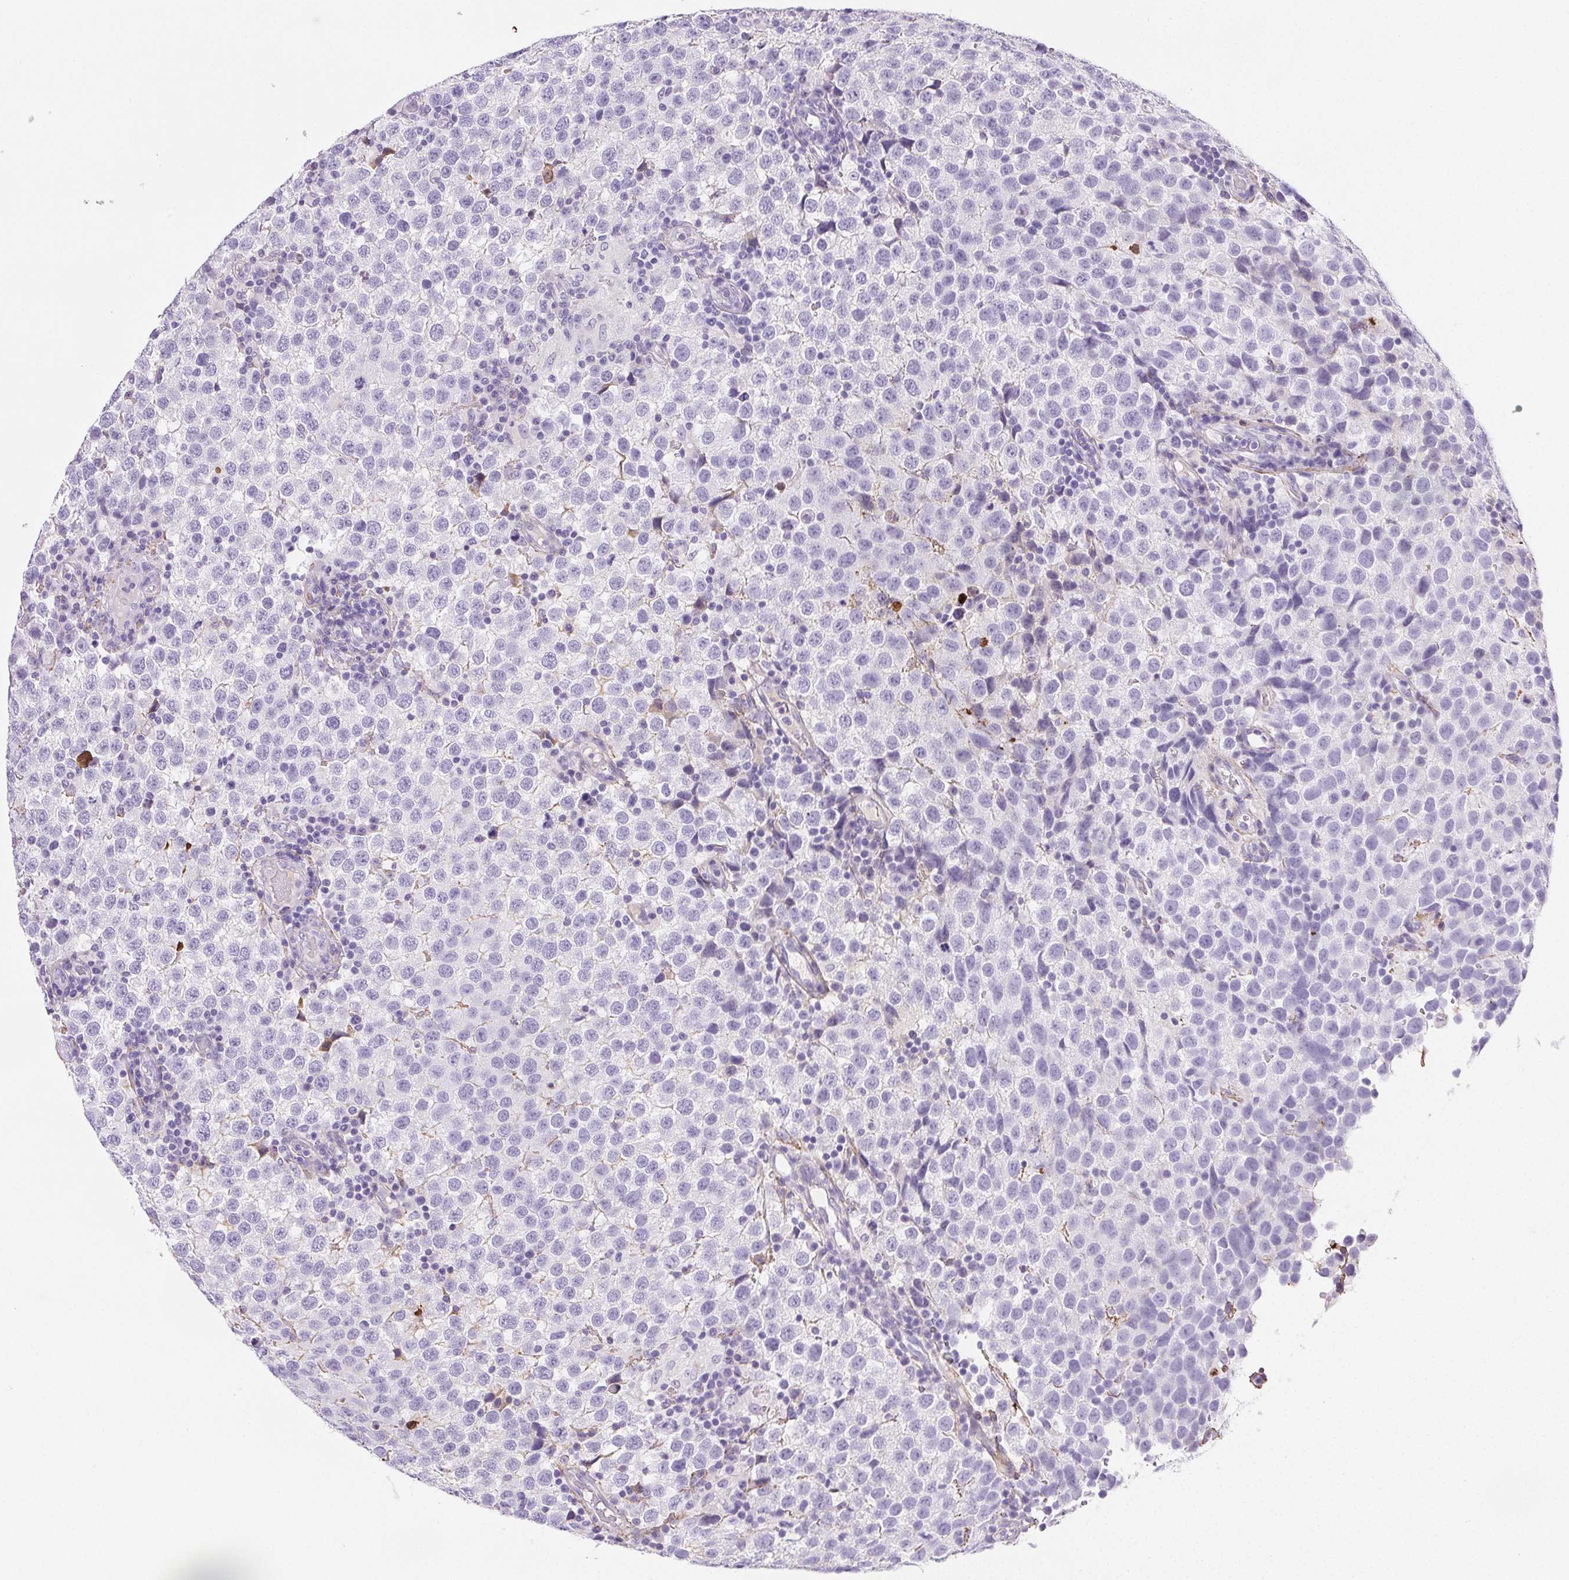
{"staining": {"intensity": "negative", "quantity": "none", "location": "none"}, "tissue": "testis cancer", "cell_type": "Tumor cells", "image_type": "cancer", "snomed": [{"axis": "morphology", "description": "Seminoma, NOS"}, {"axis": "topography", "description": "Testis"}], "caption": "Tumor cells show no significant staining in testis cancer (seminoma).", "gene": "VTN", "patient": {"sex": "male", "age": 34}}